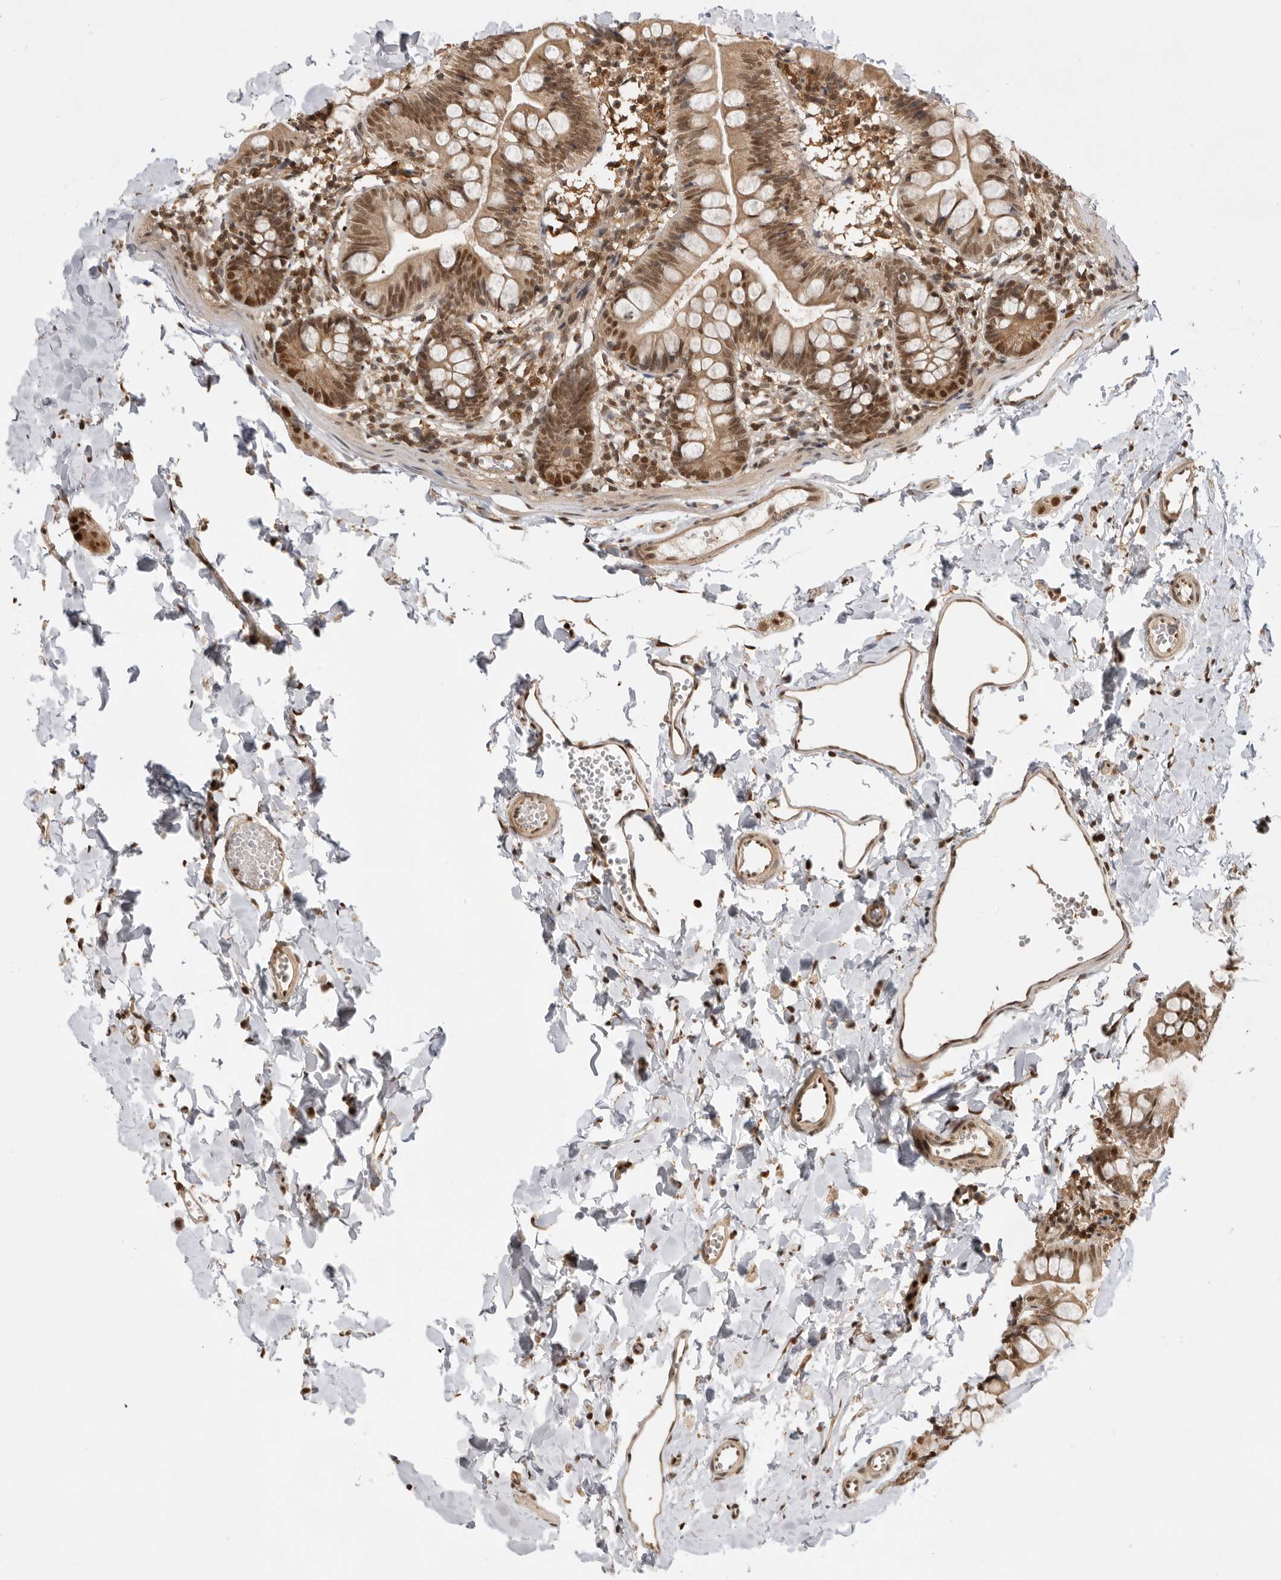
{"staining": {"intensity": "moderate", "quantity": ">75%", "location": "cytoplasmic/membranous,nuclear"}, "tissue": "small intestine", "cell_type": "Glandular cells", "image_type": "normal", "snomed": [{"axis": "morphology", "description": "Normal tissue, NOS"}, {"axis": "topography", "description": "Small intestine"}], "caption": "Protein staining of benign small intestine exhibits moderate cytoplasmic/membranous,nuclear staining in about >75% of glandular cells. (DAB (3,3'-diaminobenzidine) = brown stain, brightfield microscopy at high magnification).", "gene": "ADPRS", "patient": {"sex": "male", "age": 7}}